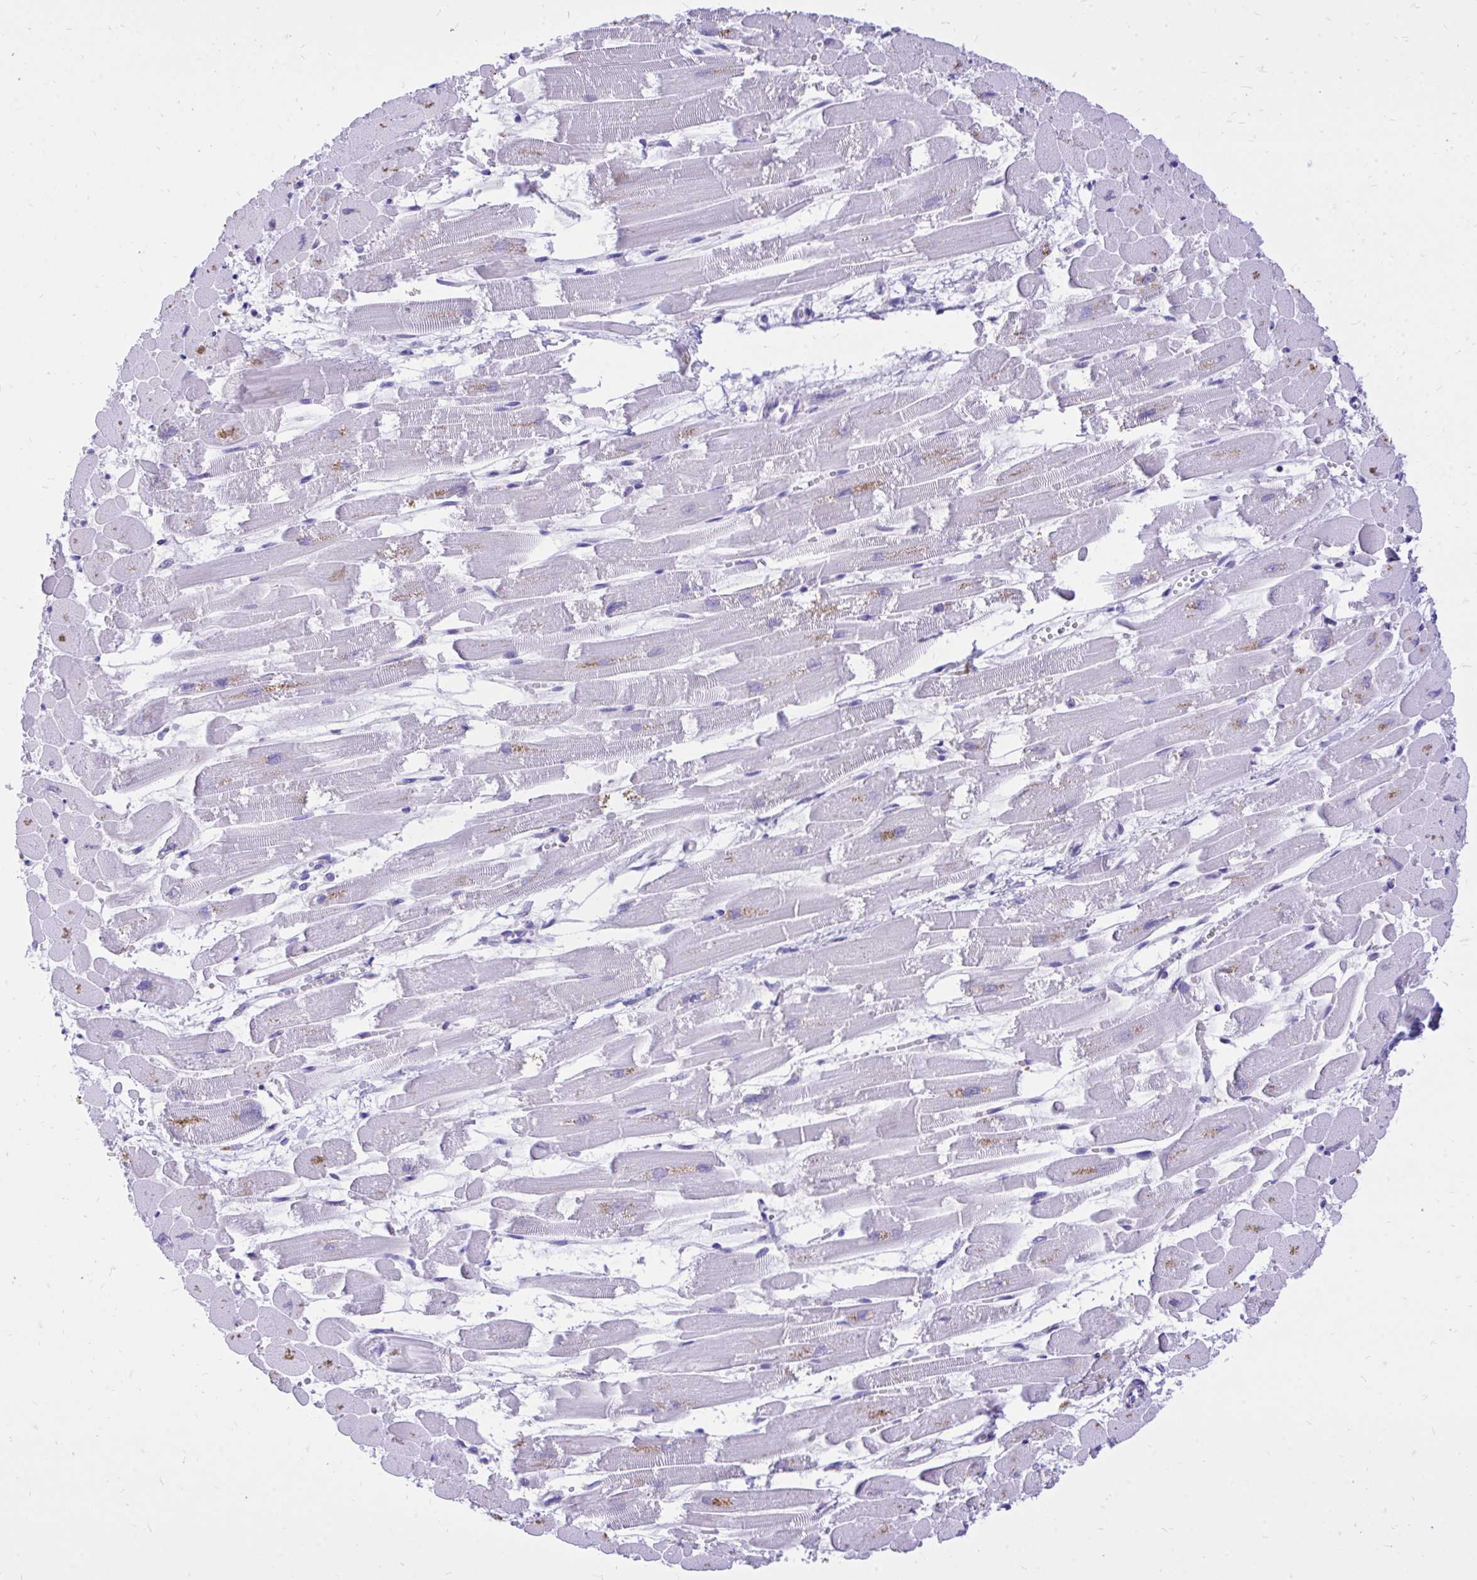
{"staining": {"intensity": "weak", "quantity": "<25%", "location": "cytoplasmic/membranous"}, "tissue": "heart muscle", "cell_type": "Cardiomyocytes", "image_type": "normal", "snomed": [{"axis": "morphology", "description": "Normal tissue, NOS"}, {"axis": "topography", "description": "Heart"}], "caption": "The image exhibits no significant expression in cardiomyocytes of heart muscle. The staining was performed using DAB (3,3'-diaminobenzidine) to visualize the protein expression in brown, while the nuclei were stained in blue with hematoxylin (Magnification: 20x).", "gene": "MON1A", "patient": {"sex": "female", "age": 52}}